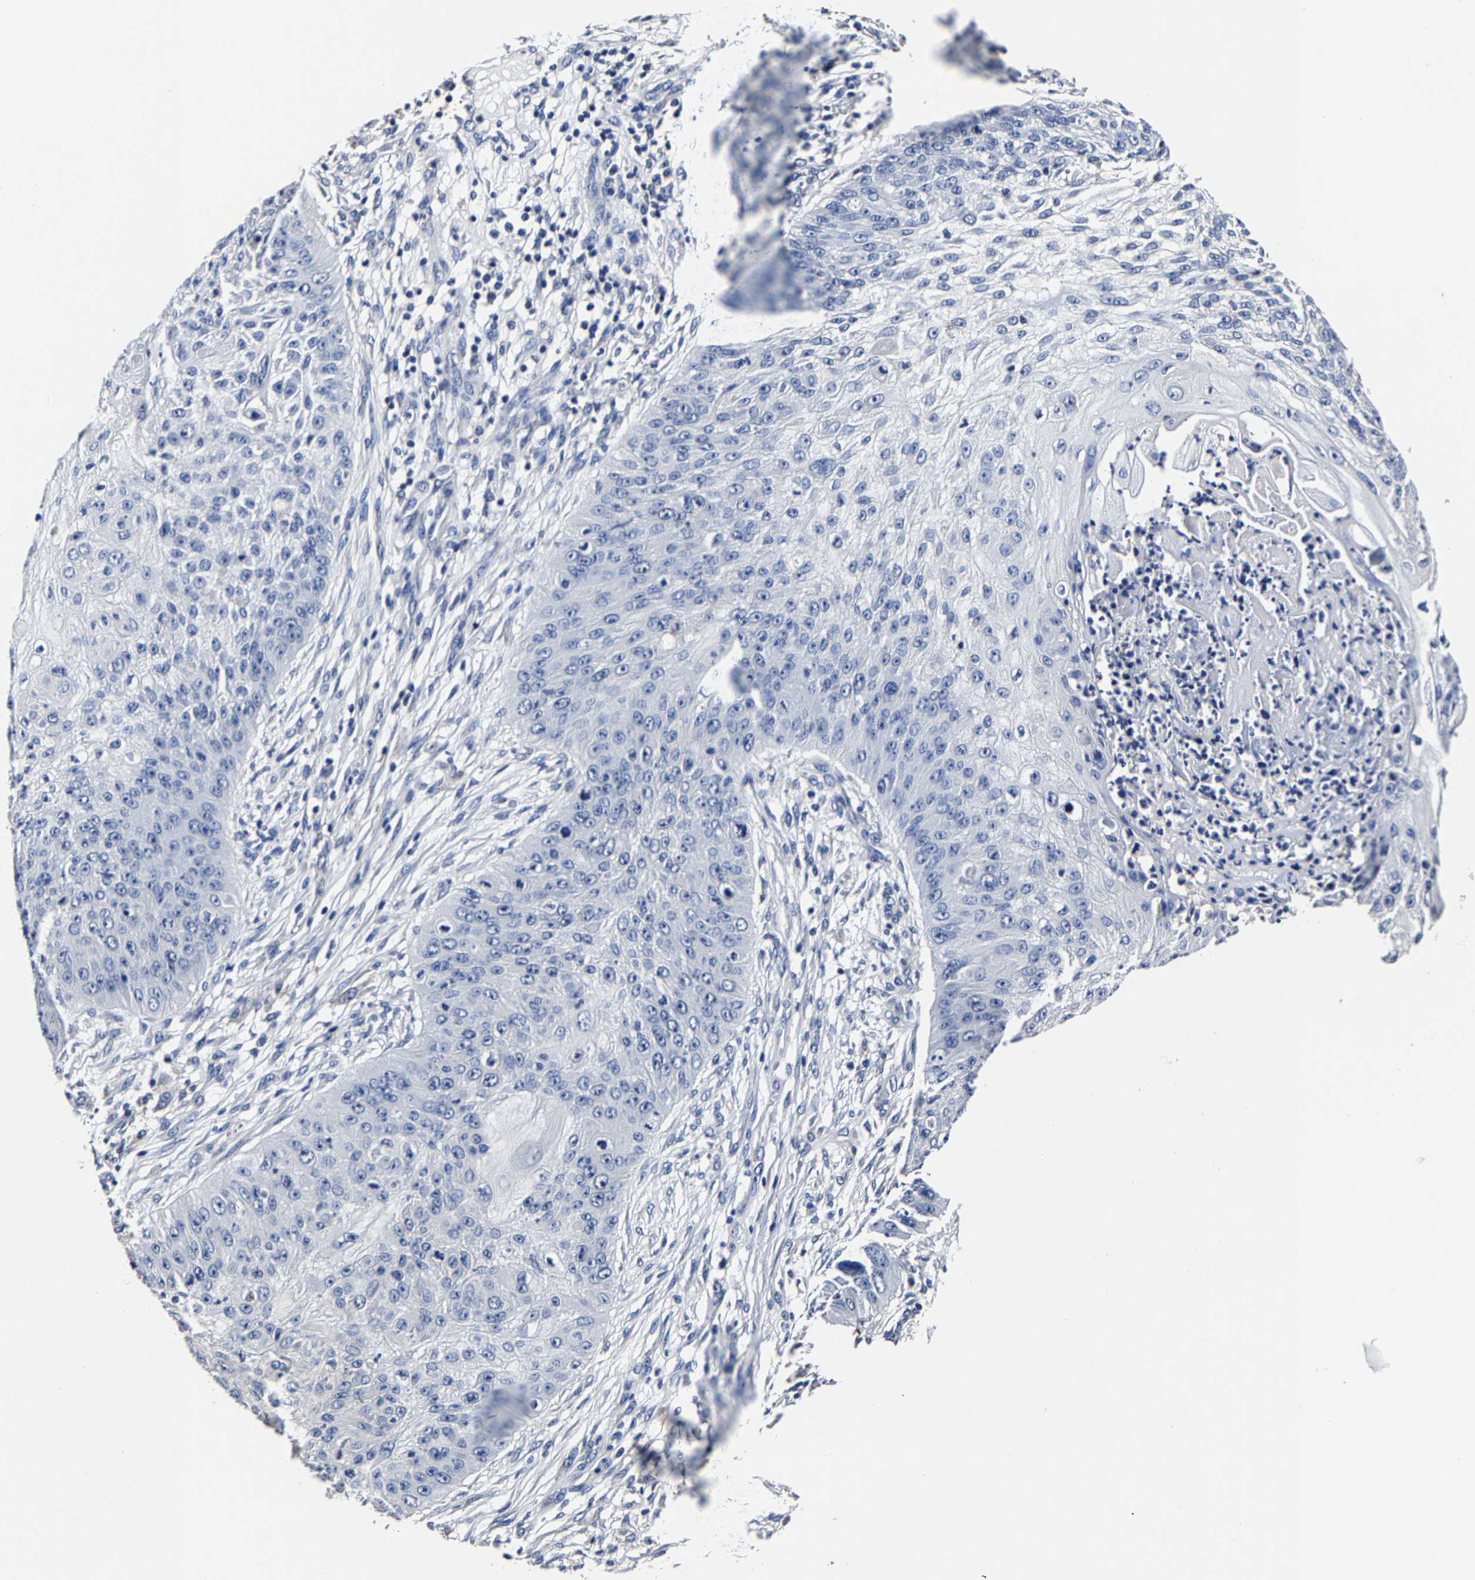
{"staining": {"intensity": "negative", "quantity": "none", "location": "none"}, "tissue": "skin cancer", "cell_type": "Tumor cells", "image_type": "cancer", "snomed": [{"axis": "morphology", "description": "Squamous cell carcinoma, NOS"}, {"axis": "topography", "description": "Skin"}], "caption": "A high-resolution histopathology image shows IHC staining of squamous cell carcinoma (skin), which exhibits no significant staining in tumor cells.", "gene": "AKAP4", "patient": {"sex": "female", "age": 80}}